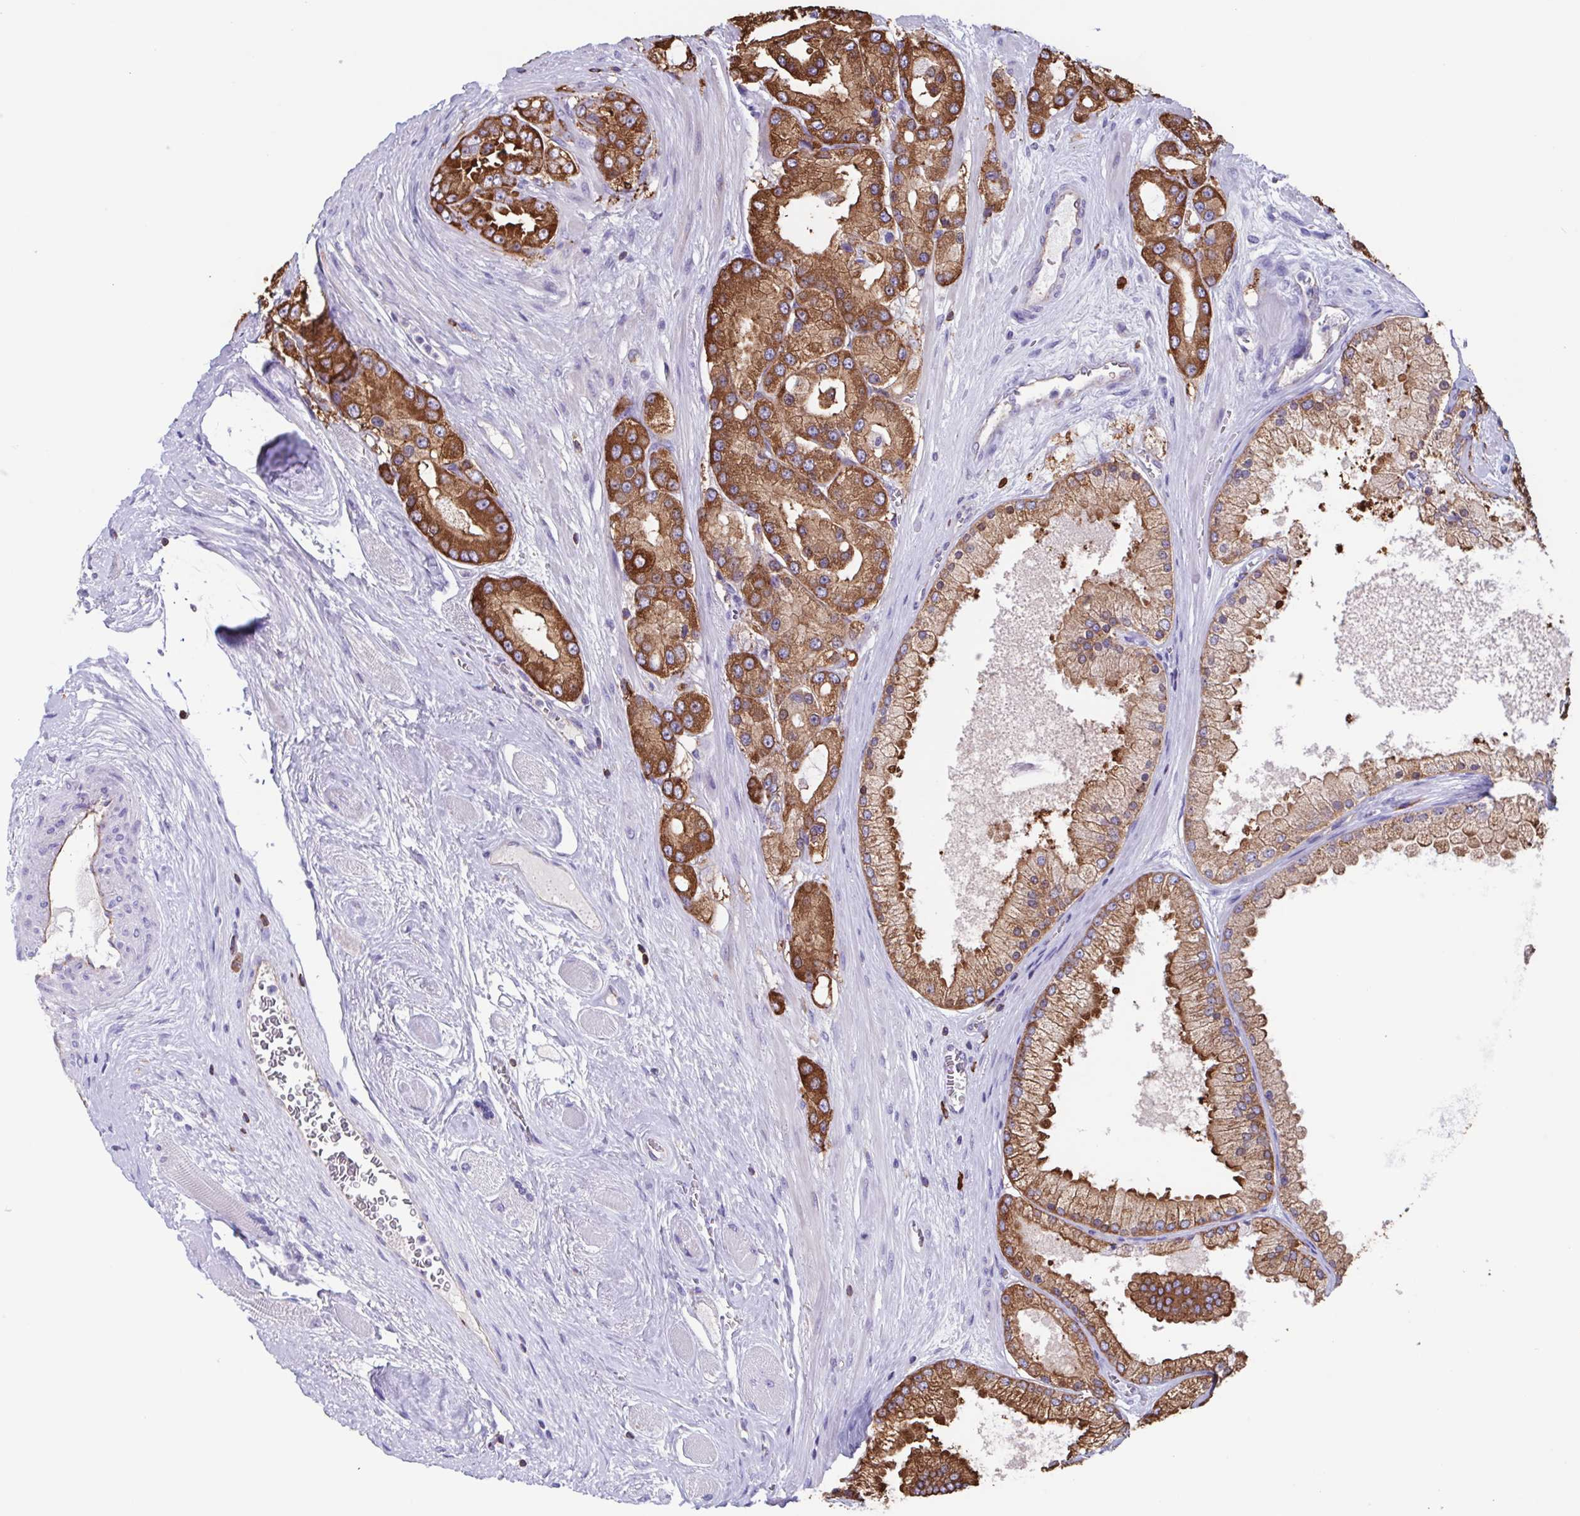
{"staining": {"intensity": "strong", "quantity": "25%-75%", "location": "cytoplasmic/membranous"}, "tissue": "prostate cancer", "cell_type": "Tumor cells", "image_type": "cancer", "snomed": [{"axis": "morphology", "description": "Adenocarcinoma, High grade"}, {"axis": "topography", "description": "Prostate"}], "caption": "Immunohistochemistry micrograph of neoplastic tissue: prostate adenocarcinoma (high-grade) stained using immunohistochemistry (IHC) displays high levels of strong protein expression localized specifically in the cytoplasmic/membranous of tumor cells, appearing as a cytoplasmic/membranous brown color.", "gene": "TPD52", "patient": {"sex": "male", "age": 67}}